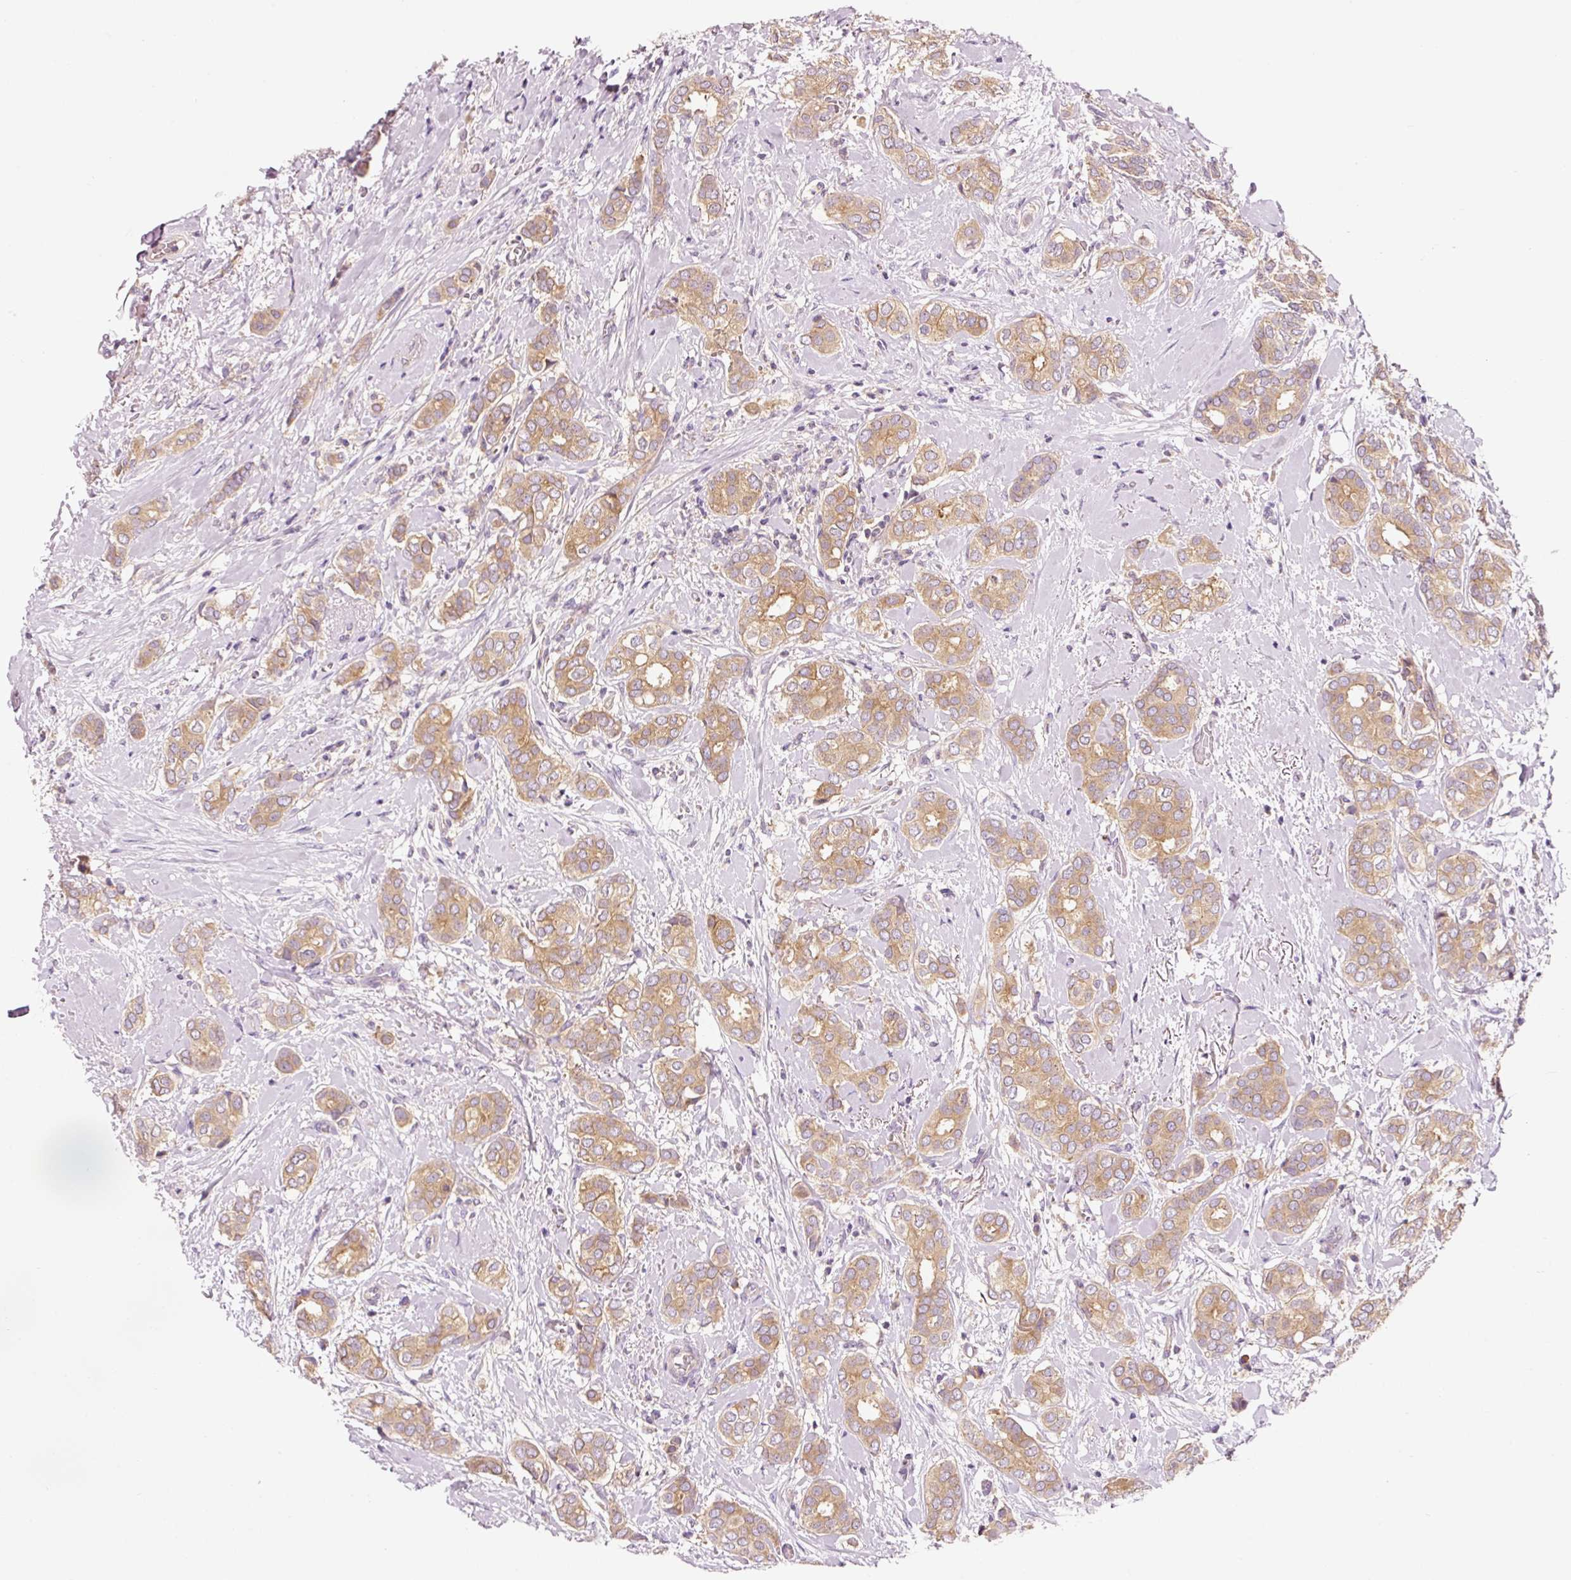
{"staining": {"intensity": "moderate", "quantity": ">75%", "location": "cytoplasmic/membranous"}, "tissue": "breast cancer", "cell_type": "Tumor cells", "image_type": "cancer", "snomed": [{"axis": "morphology", "description": "Duct carcinoma"}, {"axis": "topography", "description": "Breast"}], "caption": "About >75% of tumor cells in human breast cancer (invasive ductal carcinoma) exhibit moderate cytoplasmic/membranous protein staining as visualized by brown immunohistochemical staining.", "gene": "NAPA", "patient": {"sex": "female", "age": 73}}